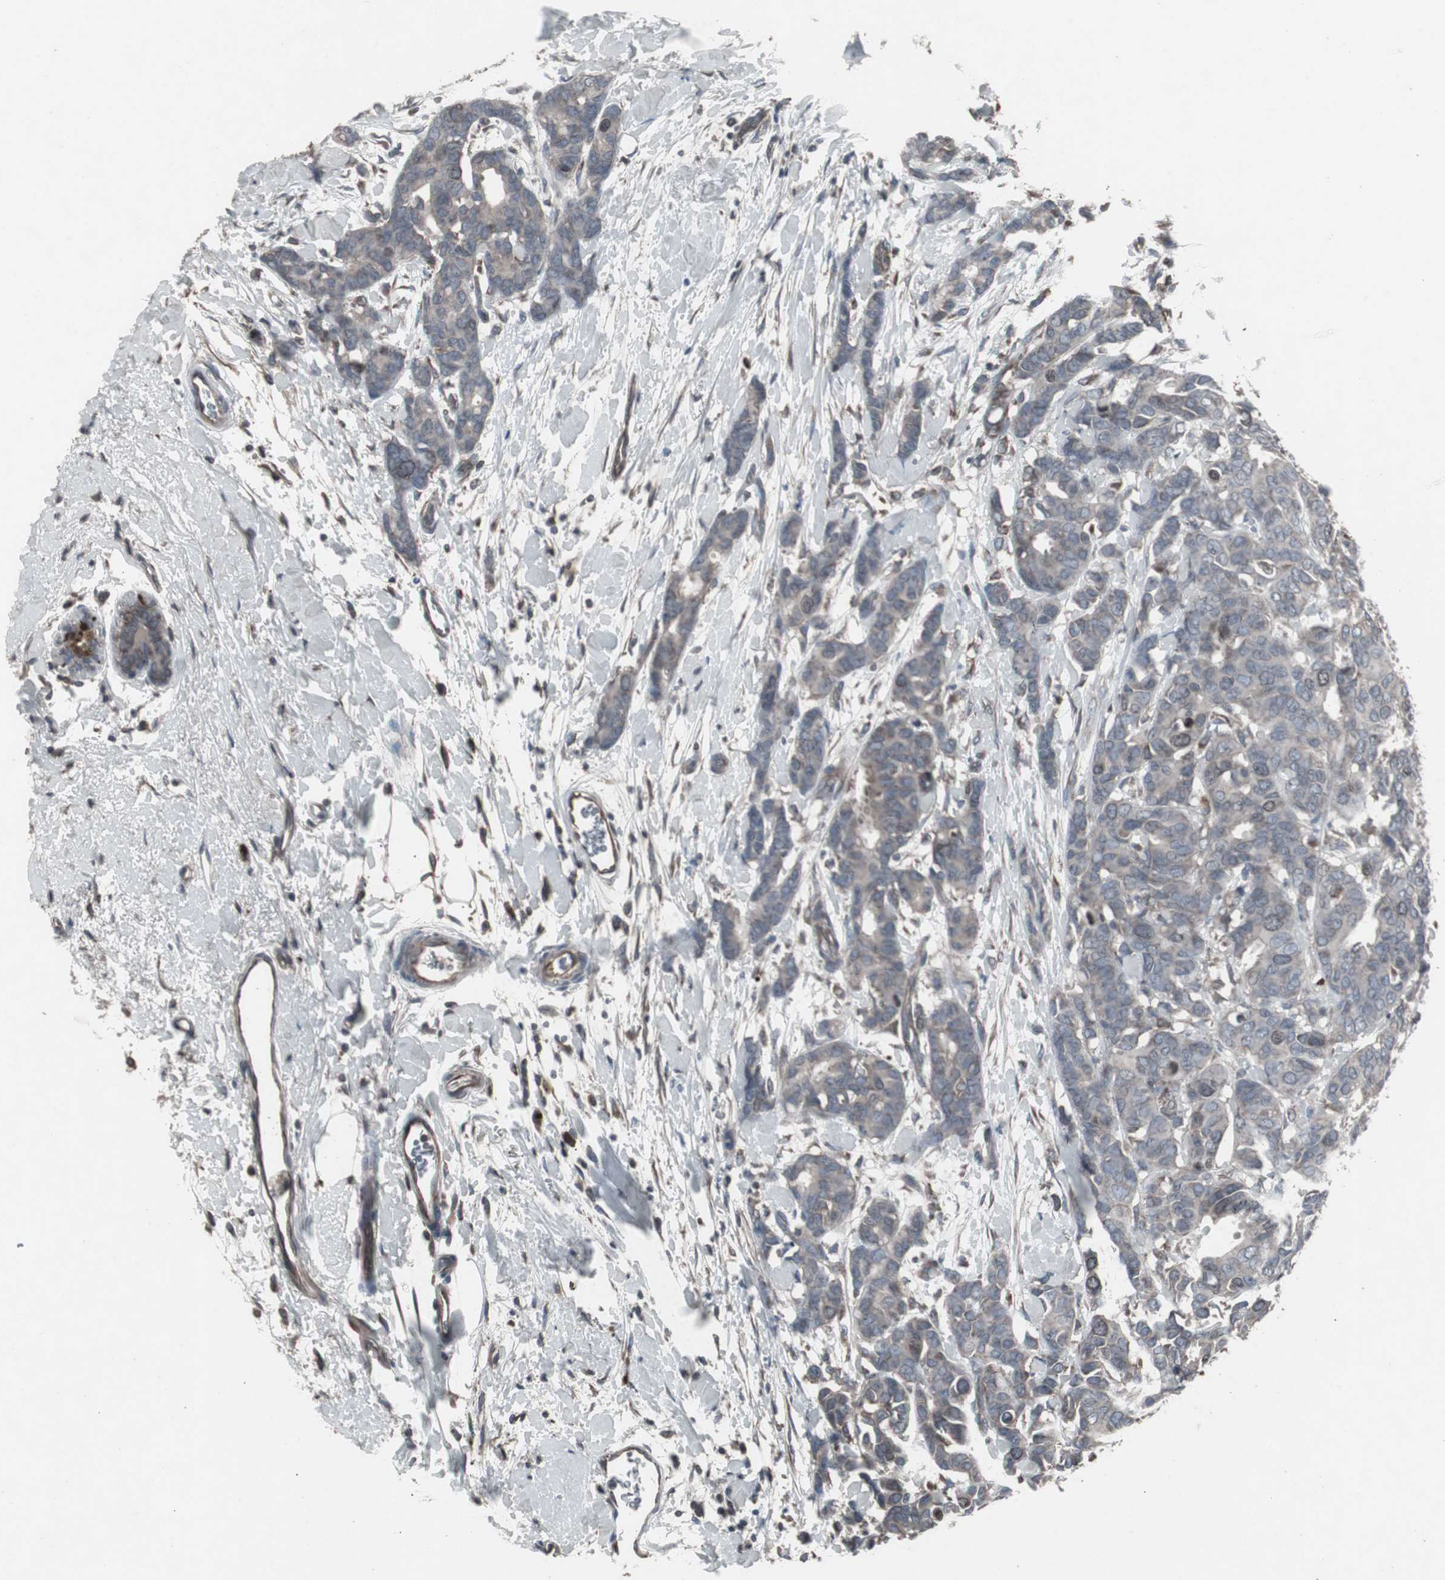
{"staining": {"intensity": "weak", "quantity": "<25%", "location": "cytoplasmic/membranous"}, "tissue": "breast cancer", "cell_type": "Tumor cells", "image_type": "cancer", "snomed": [{"axis": "morphology", "description": "Duct carcinoma"}, {"axis": "topography", "description": "Breast"}], "caption": "Protein analysis of intraductal carcinoma (breast) exhibits no significant positivity in tumor cells.", "gene": "SSTR2", "patient": {"sex": "female", "age": 87}}